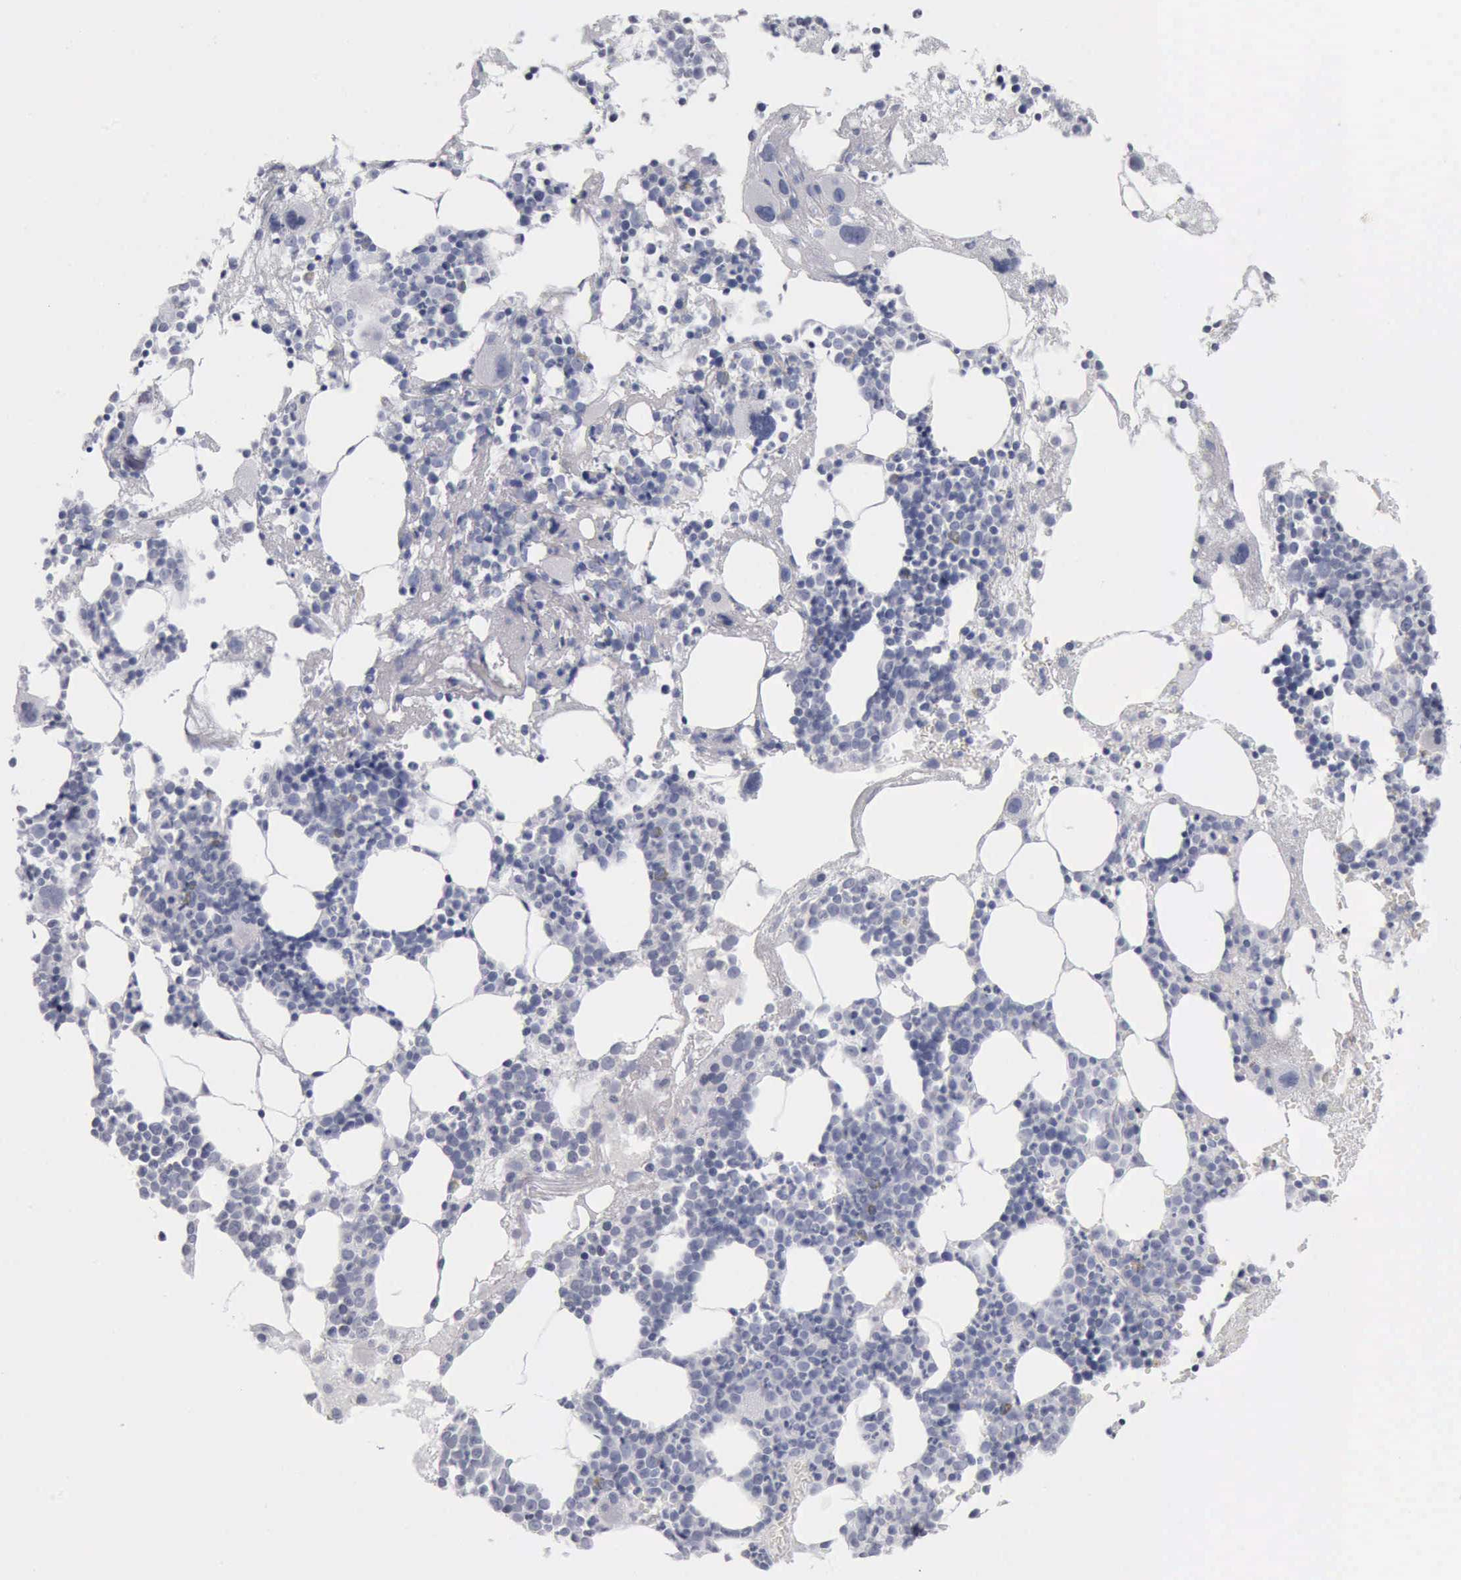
{"staining": {"intensity": "negative", "quantity": "none", "location": "none"}, "tissue": "bone marrow", "cell_type": "Hematopoietic cells", "image_type": "normal", "snomed": [{"axis": "morphology", "description": "Normal tissue, NOS"}, {"axis": "topography", "description": "Bone marrow"}], "caption": "This is a photomicrograph of immunohistochemistry (IHC) staining of normal bone marrow, which shows no positivity in hematopoietic cells. The staining is performed using DAB (3,3'-diaminobenzidine) brown chromogen with nuclei counter-stained in using hematoxylin.", "gene": "CALD1", "patient": {"sex": "male", "age": 75}}